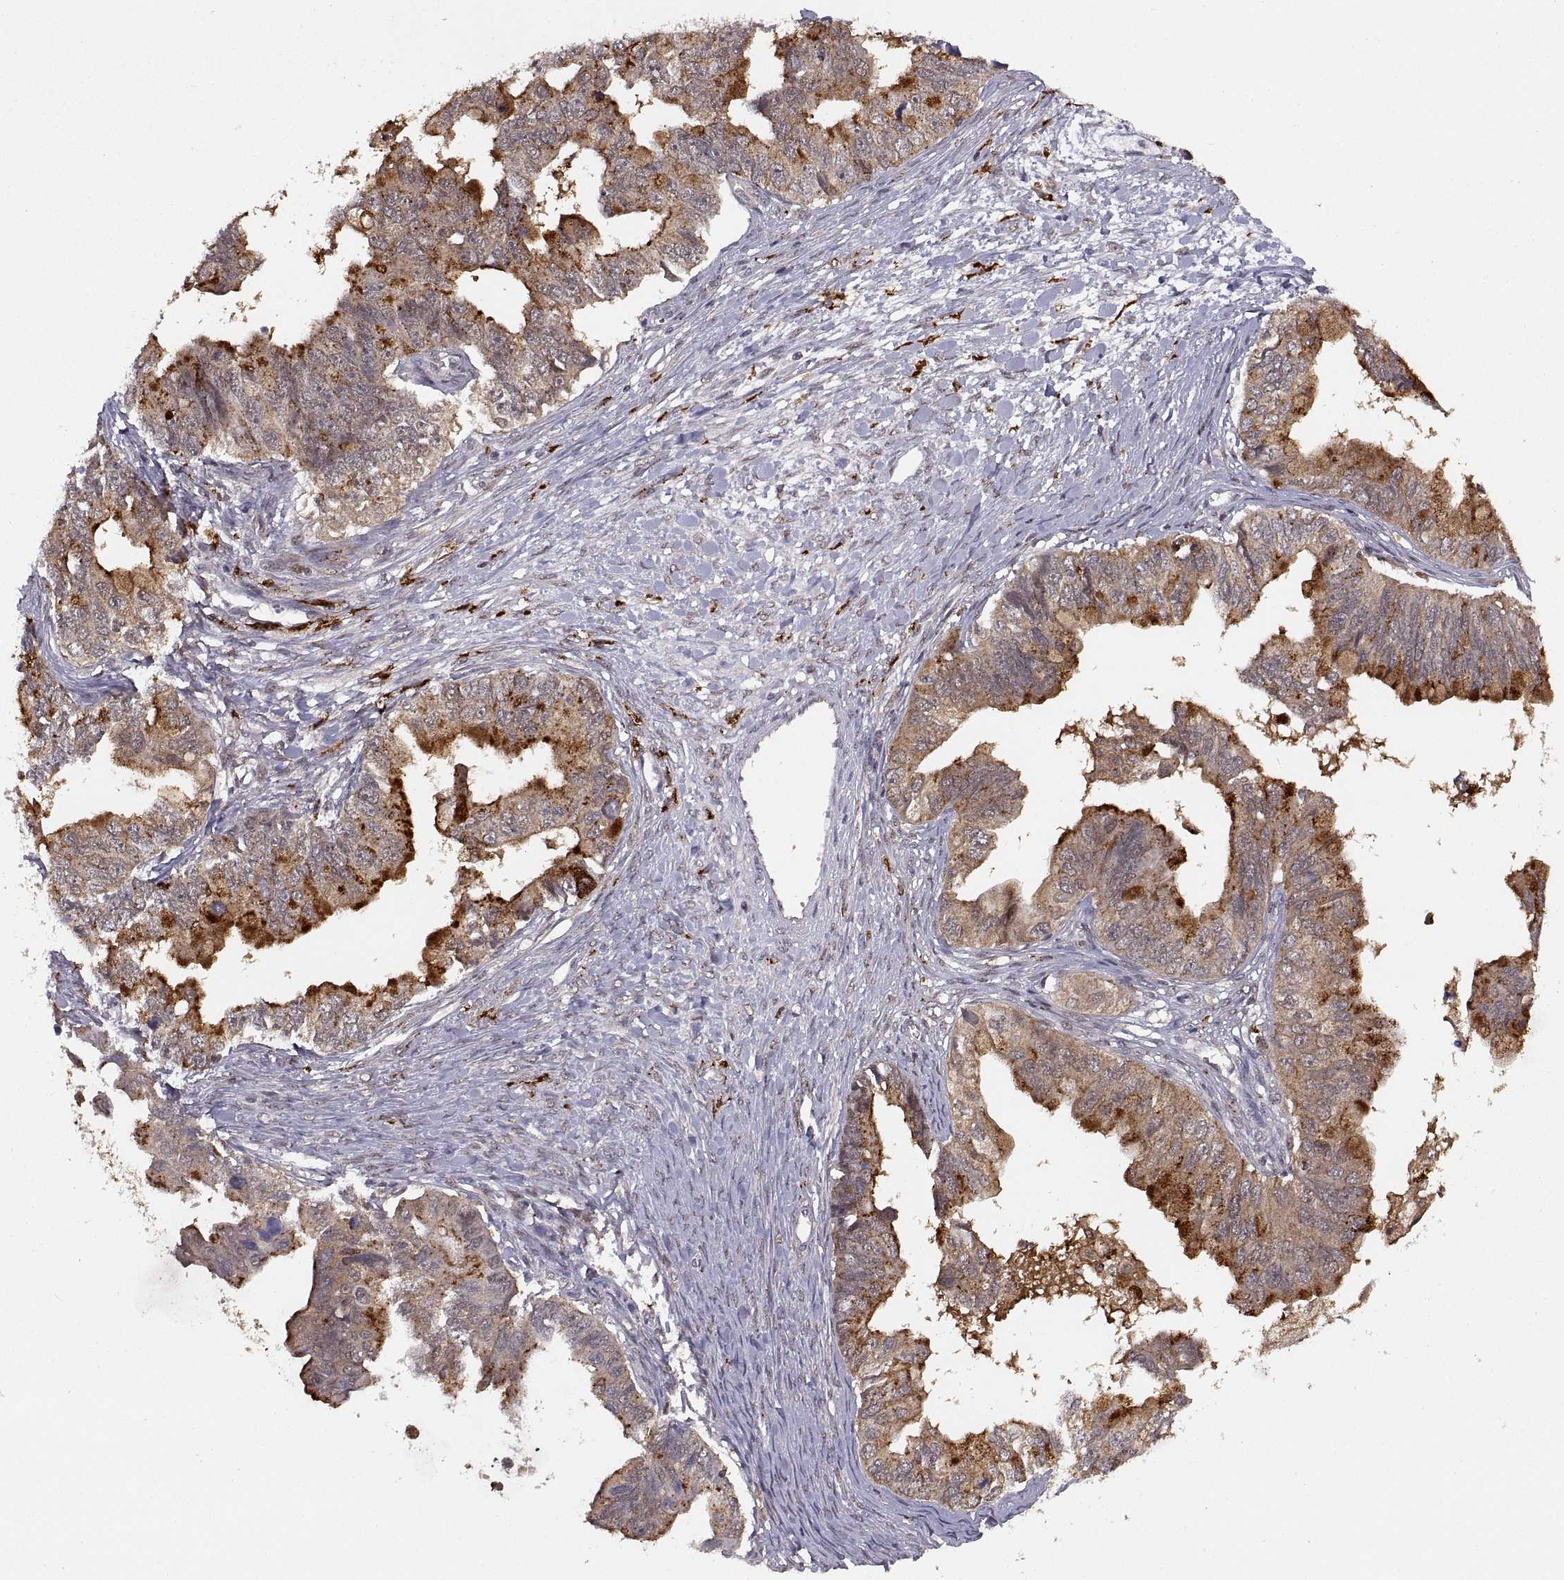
{"staining": {"intensity": "strong", "quantity": "<25%", "location": "cytoplasmic/membranous"}, "tissue": "ovarian cancer", "cell_type": "Tumor cells", "image_type": "cancer", "snomed": [{"axis": "morphology", "description": "Cystadenocarcinoma, mucinous, NOS"}, {"axis": "topography", "description": "Ovary"}], "caption": "IHC of mucinous cystadenocarcinoma (ovarian) demonstrates medium levels of strong cytoplasmic/membranous staining in about <25% of tumor cells. The staining was performed using DAB, with brown indicating positive protein expression. Nuclei are stained blue with hematoxylin.", "gene": "PSMC2", "patient": {"sex": "female", "age": 76}}